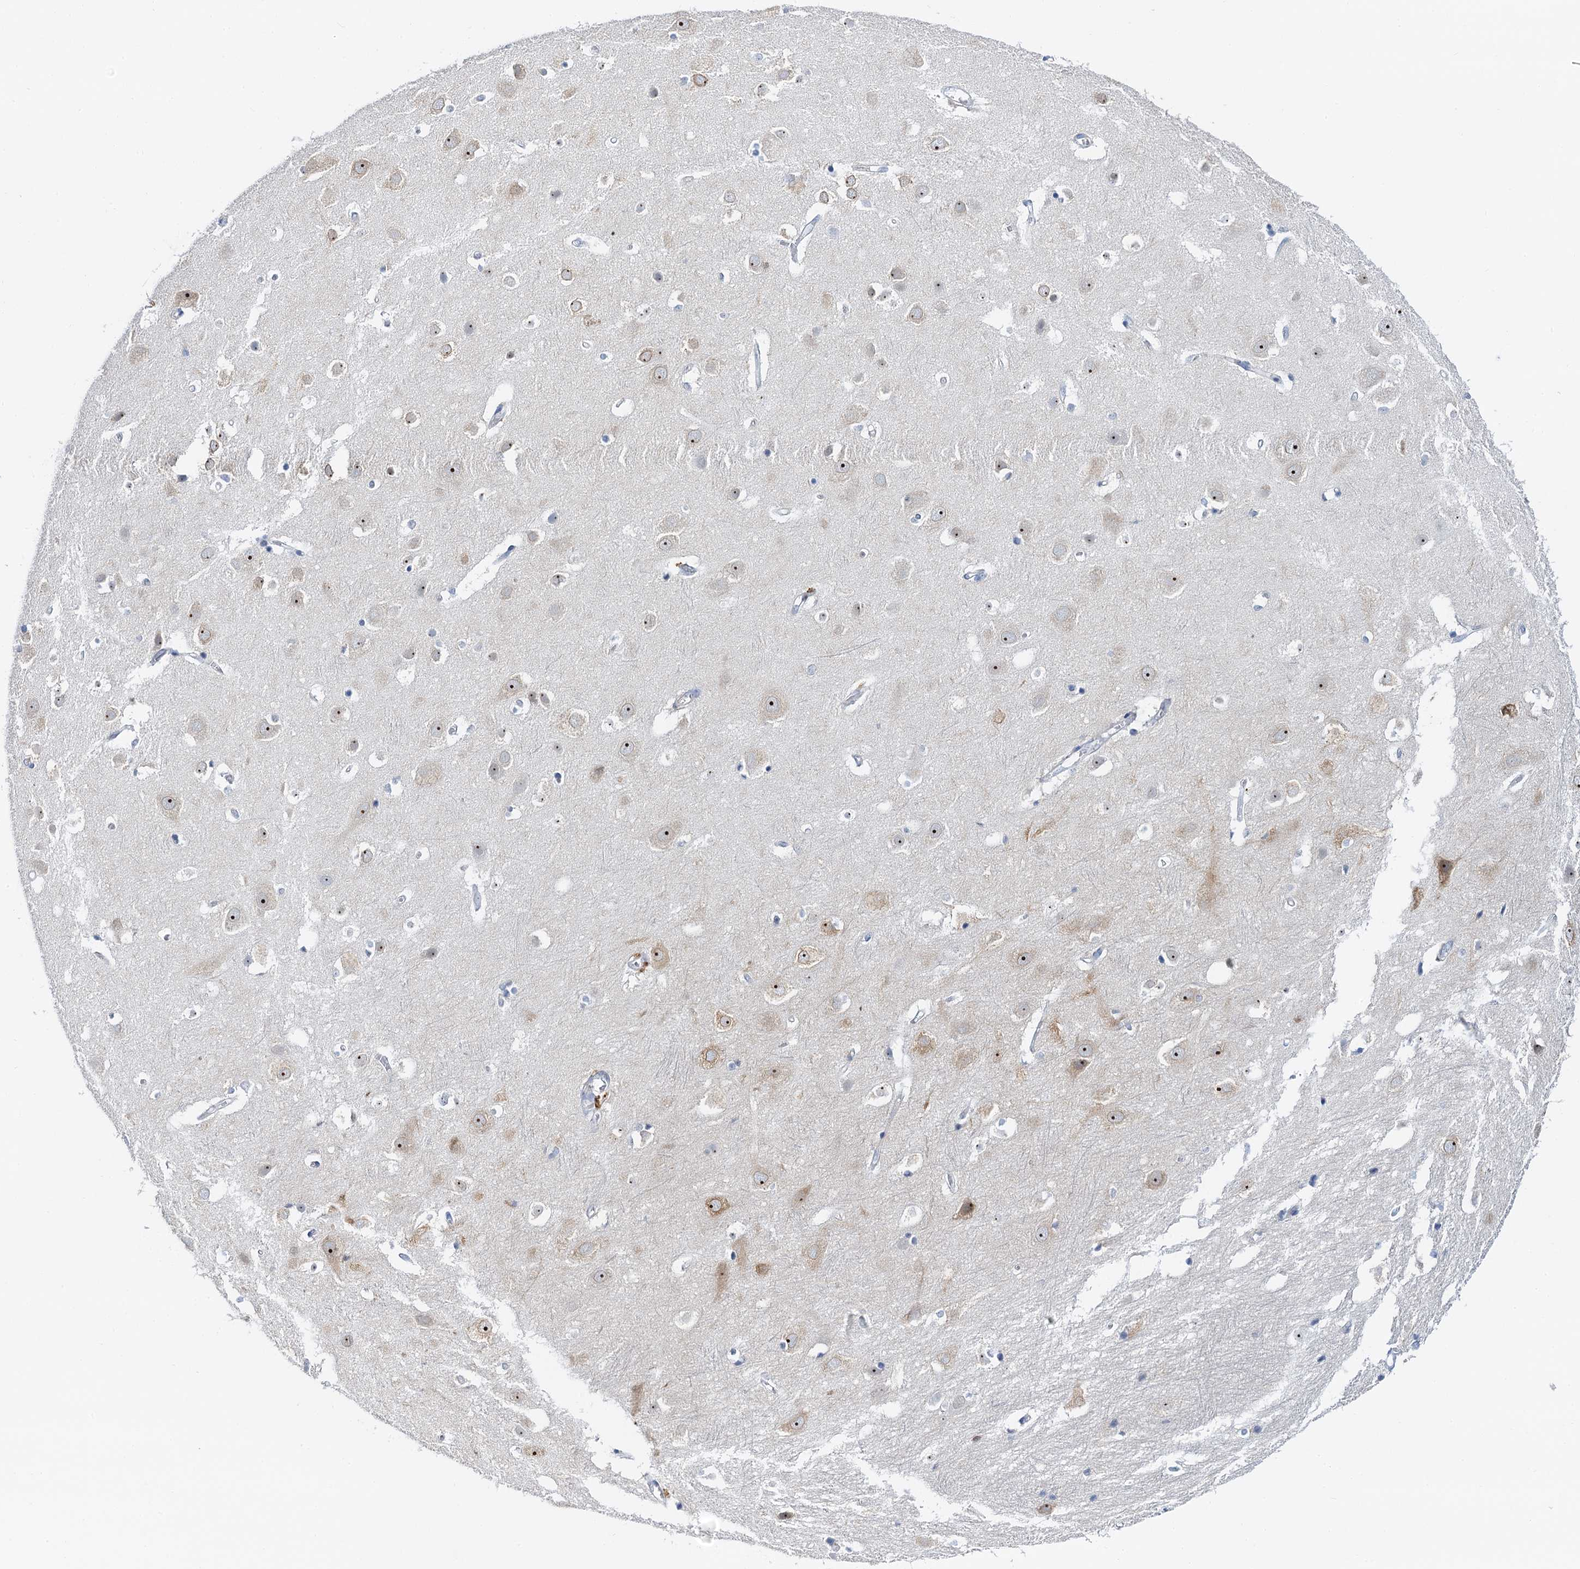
{"staining": {"intensity": "negative", "quantity": "none", "location": "none"}, "tissue": "cerebral cortex", "cell_type": "Endothelial cells", "image_type": "normal", "snomed": [{"axis": "morphology", "description": "Normal tissue, NOS"}, {"axis": "topography", "description": "Cerebral cortex"}], "caption": "Micrograph shows no significant protein positivity in endothelial cells of normal cerebral cortex. The staining is performed using DAB (3,3'-diaminobenzidine) brown chromogen with nuclei counter-stained in using hematoxylin.", "gene": "NOP2", "patient": {"sex": "male", "age": 54}}